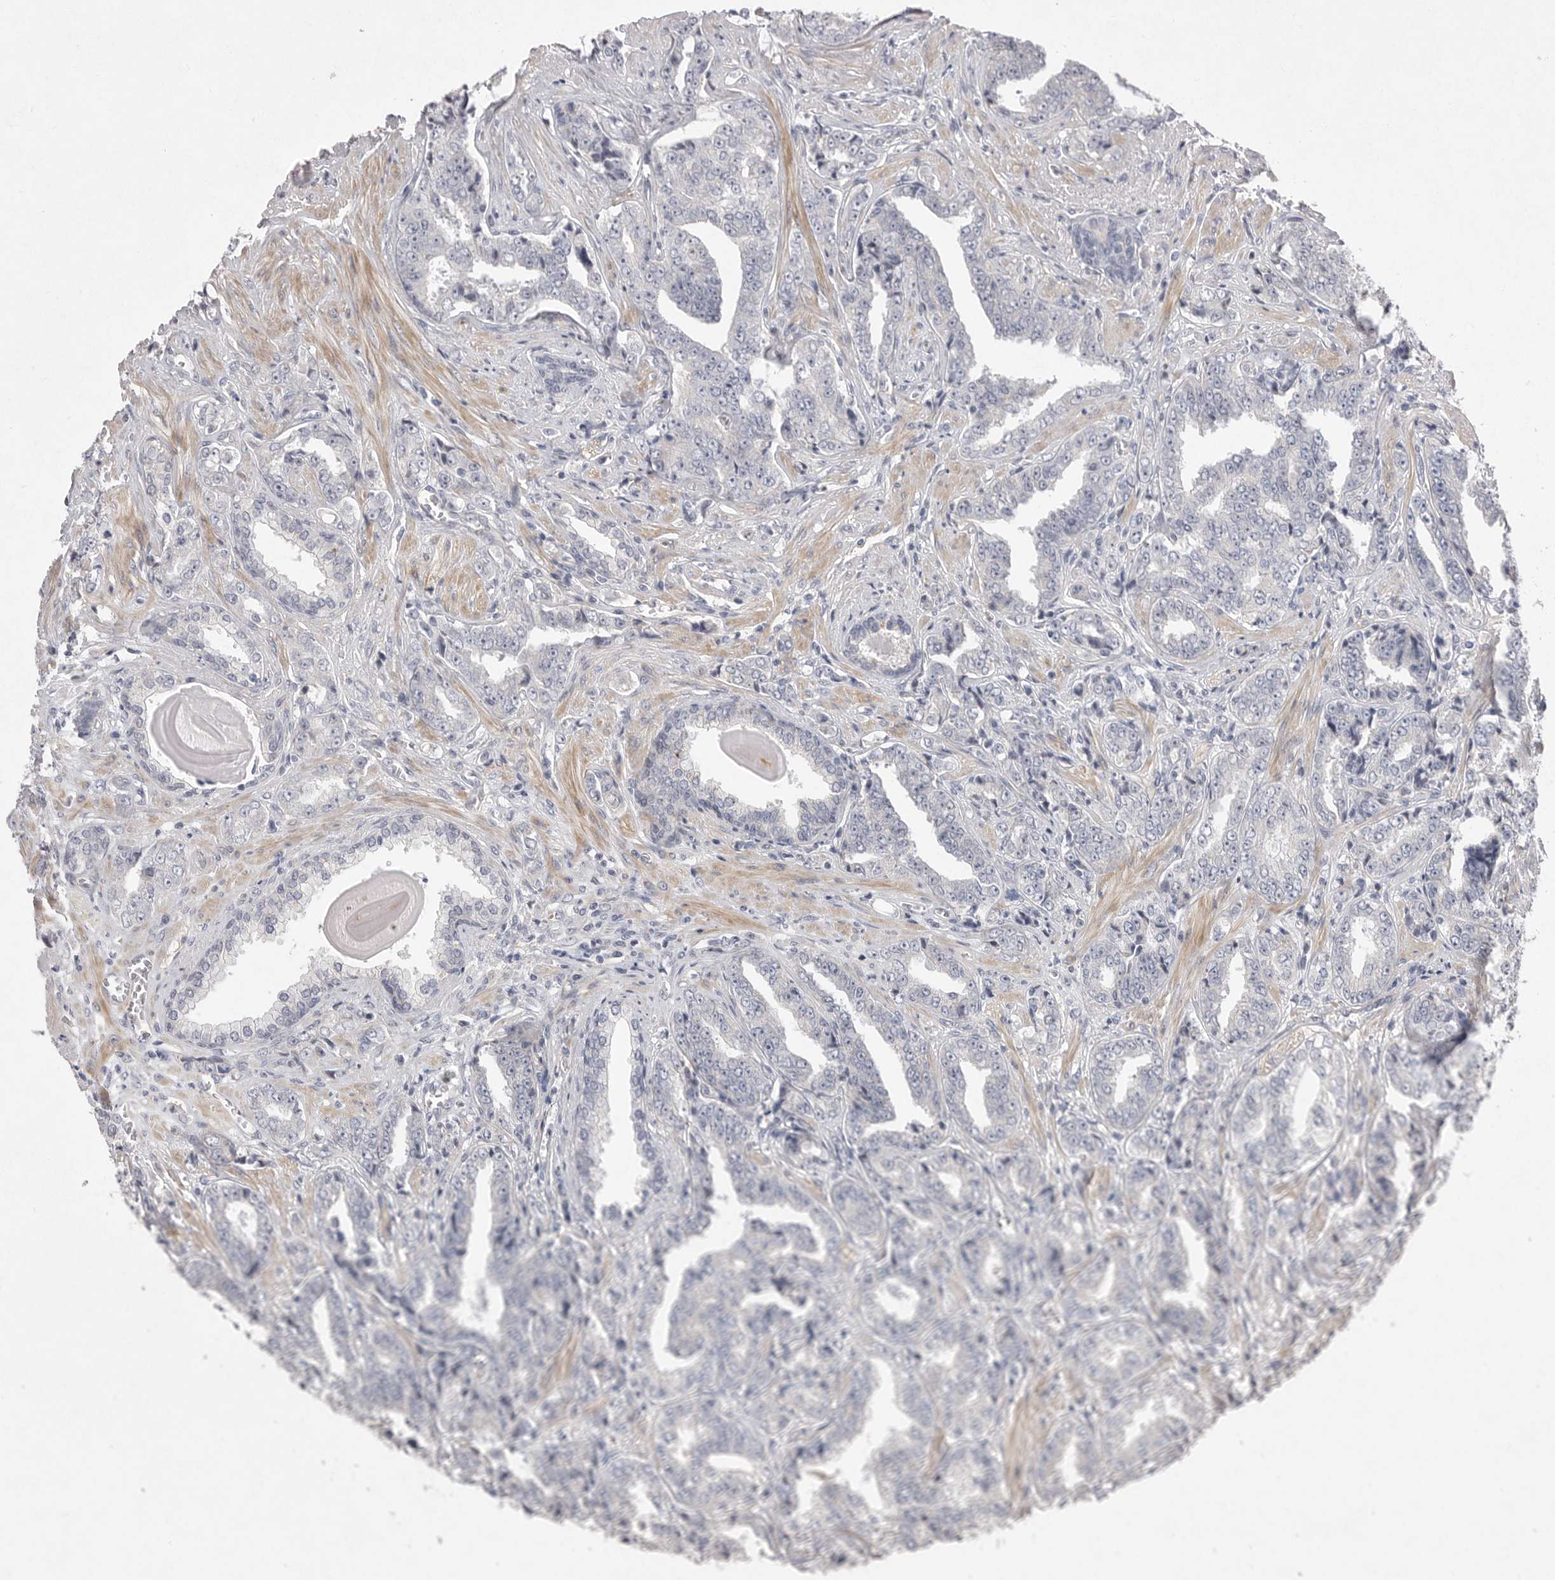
{"staining": {"intensity": "negative", "quantity": "none", "location": "none"}, "tissue": "prostate cancer", "cell_type": "Tumor cells", "image_type": "cancer", "snomed": [{"axis": "morphology", "description": "Adenocarcinoma, High grade"}, {"axis": "topography", "description": "Prostate"}], "caption": "High power microscopy image of an immunohistochemistry photomicrograph of prostate cancer (adenocarcinoma (high-grade)), revealing no significant staining in tumor cells.", "gene": "VANGL2", "patient": {"sex": "male", "age": 71}}